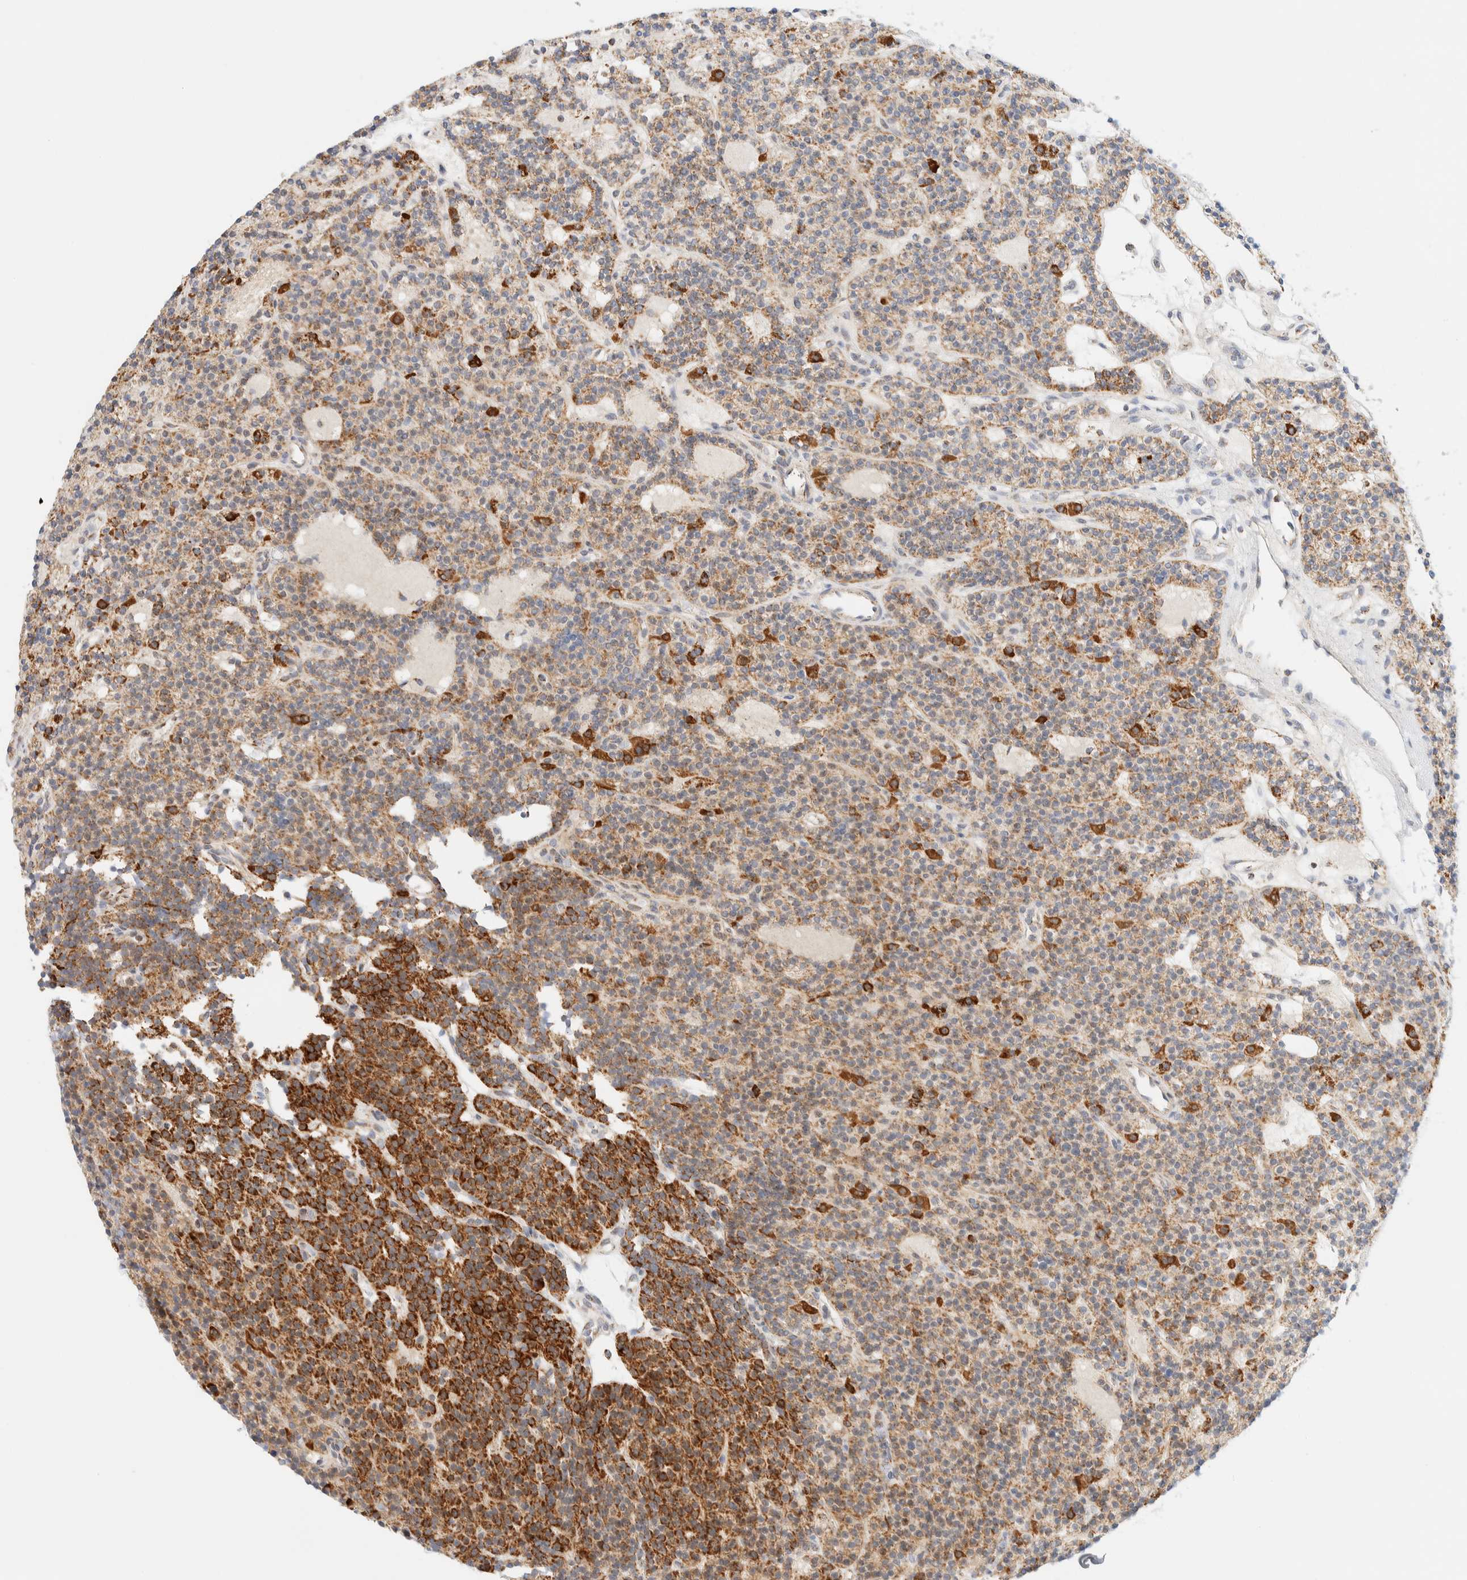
{"staining": {"intensity": "moderate", "quantity": ">75%", "location": "cytoplasmic/membranous"}, "tissue": "parathyroid gland", "cell_type": "Glandular cells", "image_type": "normal", "snomed": [{"axis": "morphology", "description": "Normal tissue, NOS"}, {"axis": "topography", "description": "Parathyroid gland"}], "caption": "IHC histopathology image of normal parathyroid gland: parathyroid gland stained using immunohistochemistry (IHC) demonstrates medium levels of moderate protein expression localized specifically in the cytoplasmic/membranous of glandular cells, appearing as a cytoplasmic/membranous brown color.", "gene": "PPM1K", "patient": {"sex": "male", "age": 75}}